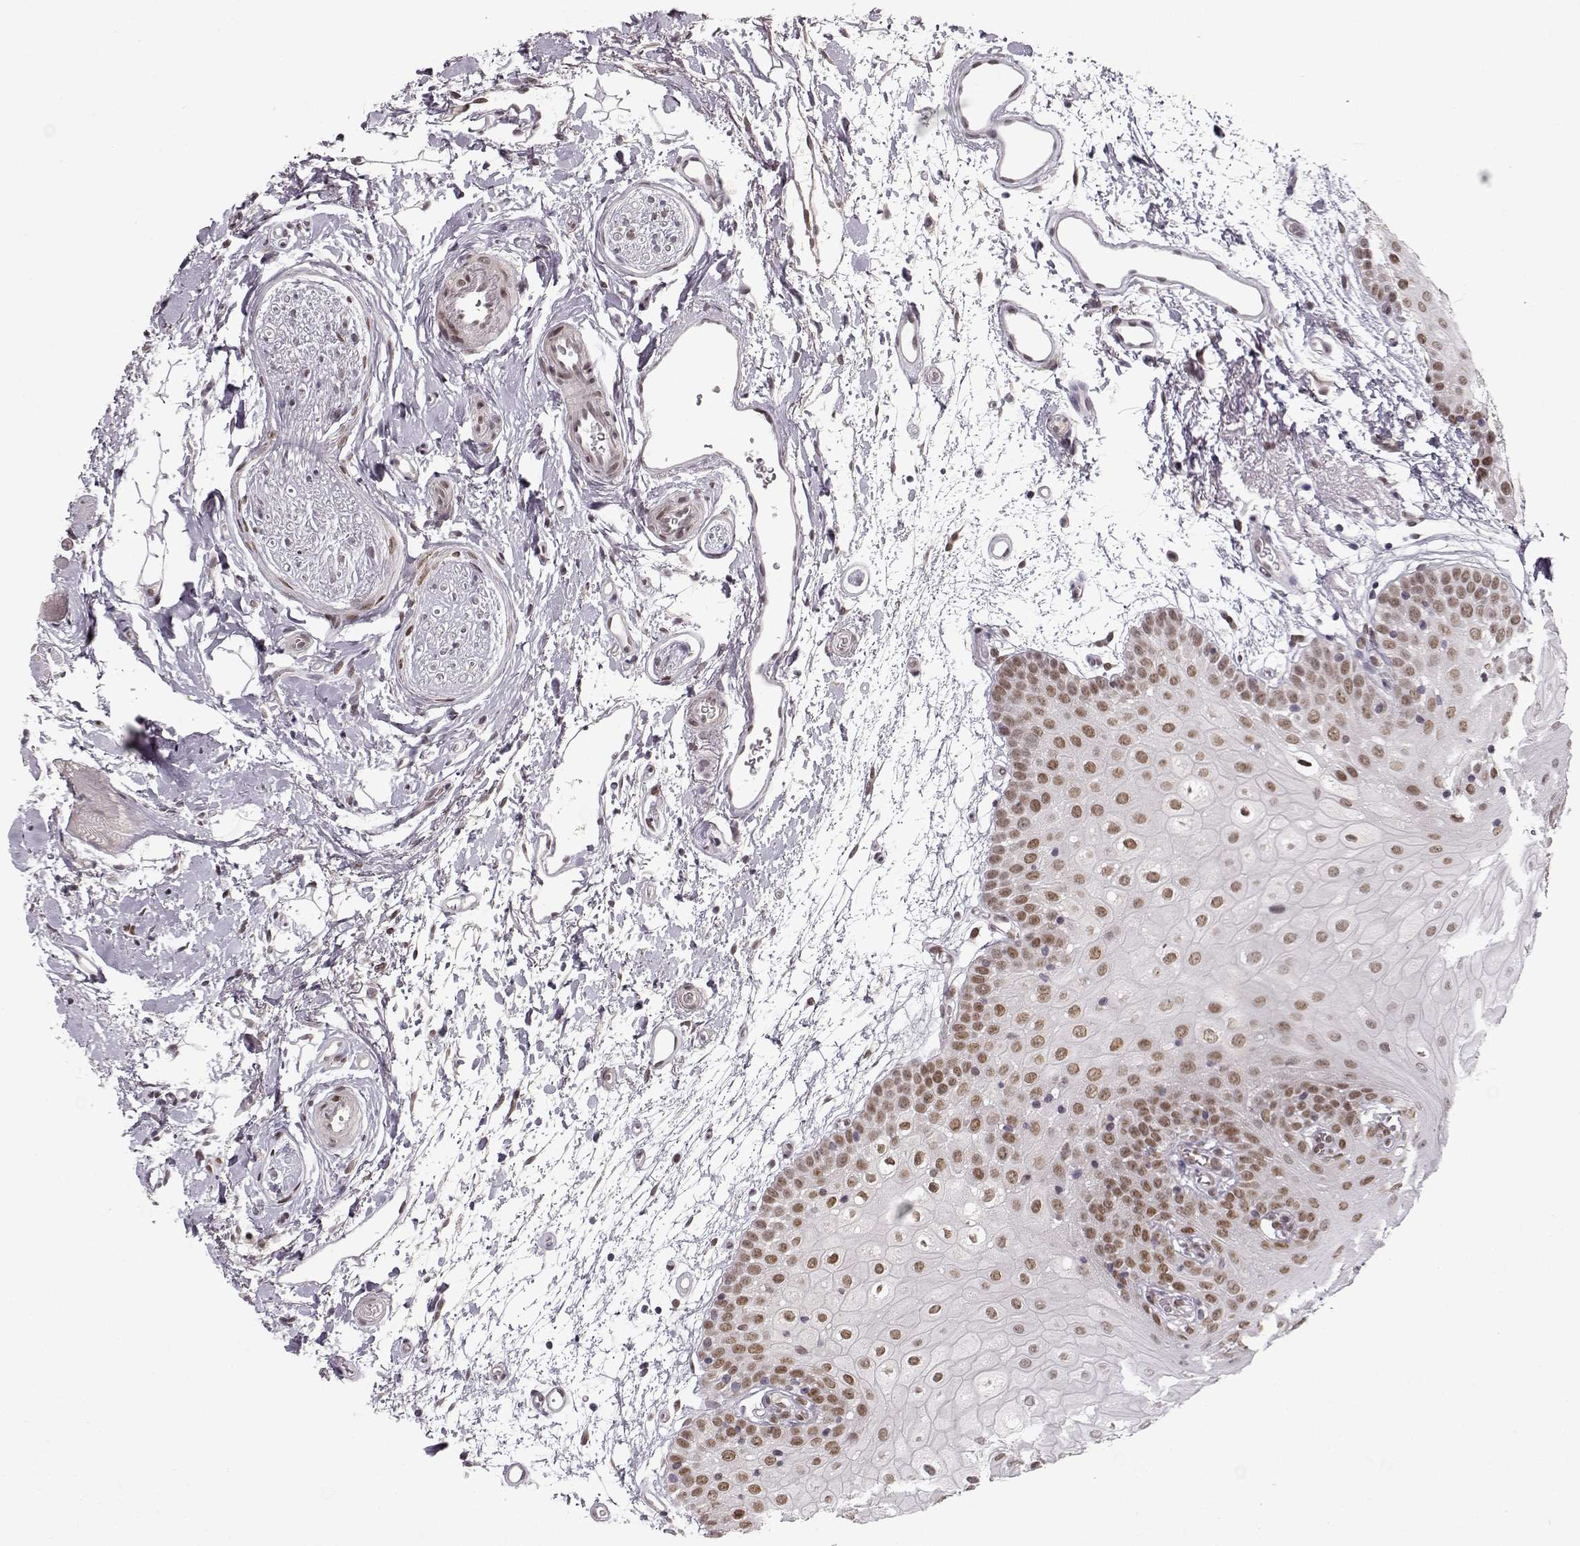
{"staining": {"intensity": "moderate", "quantity": ">75%", "location": "nuclear"}, "tissue": "oral mucosa", "cell_type": "Squamous epithelial cells", "image_type": "normal", "snomed": [{"axis": "morphology", "description": "Normal tissue, NOS"}, {"axis": "morphology", "description": "Squamous cell carcinoma, NOS"}, {"axis": "topography", "description": "Oral tissue"}, {"axis": "topography", "description": "Head-Neck"}], "caption": "A micrograph showing moderate nuclear expression in about >75% of squamous epithelial cells in benign oral mucosa, as visualized by brown immunohistochemical staining.", "gene": "RAI1", "patient": {"sex": "female", "age": 75}}